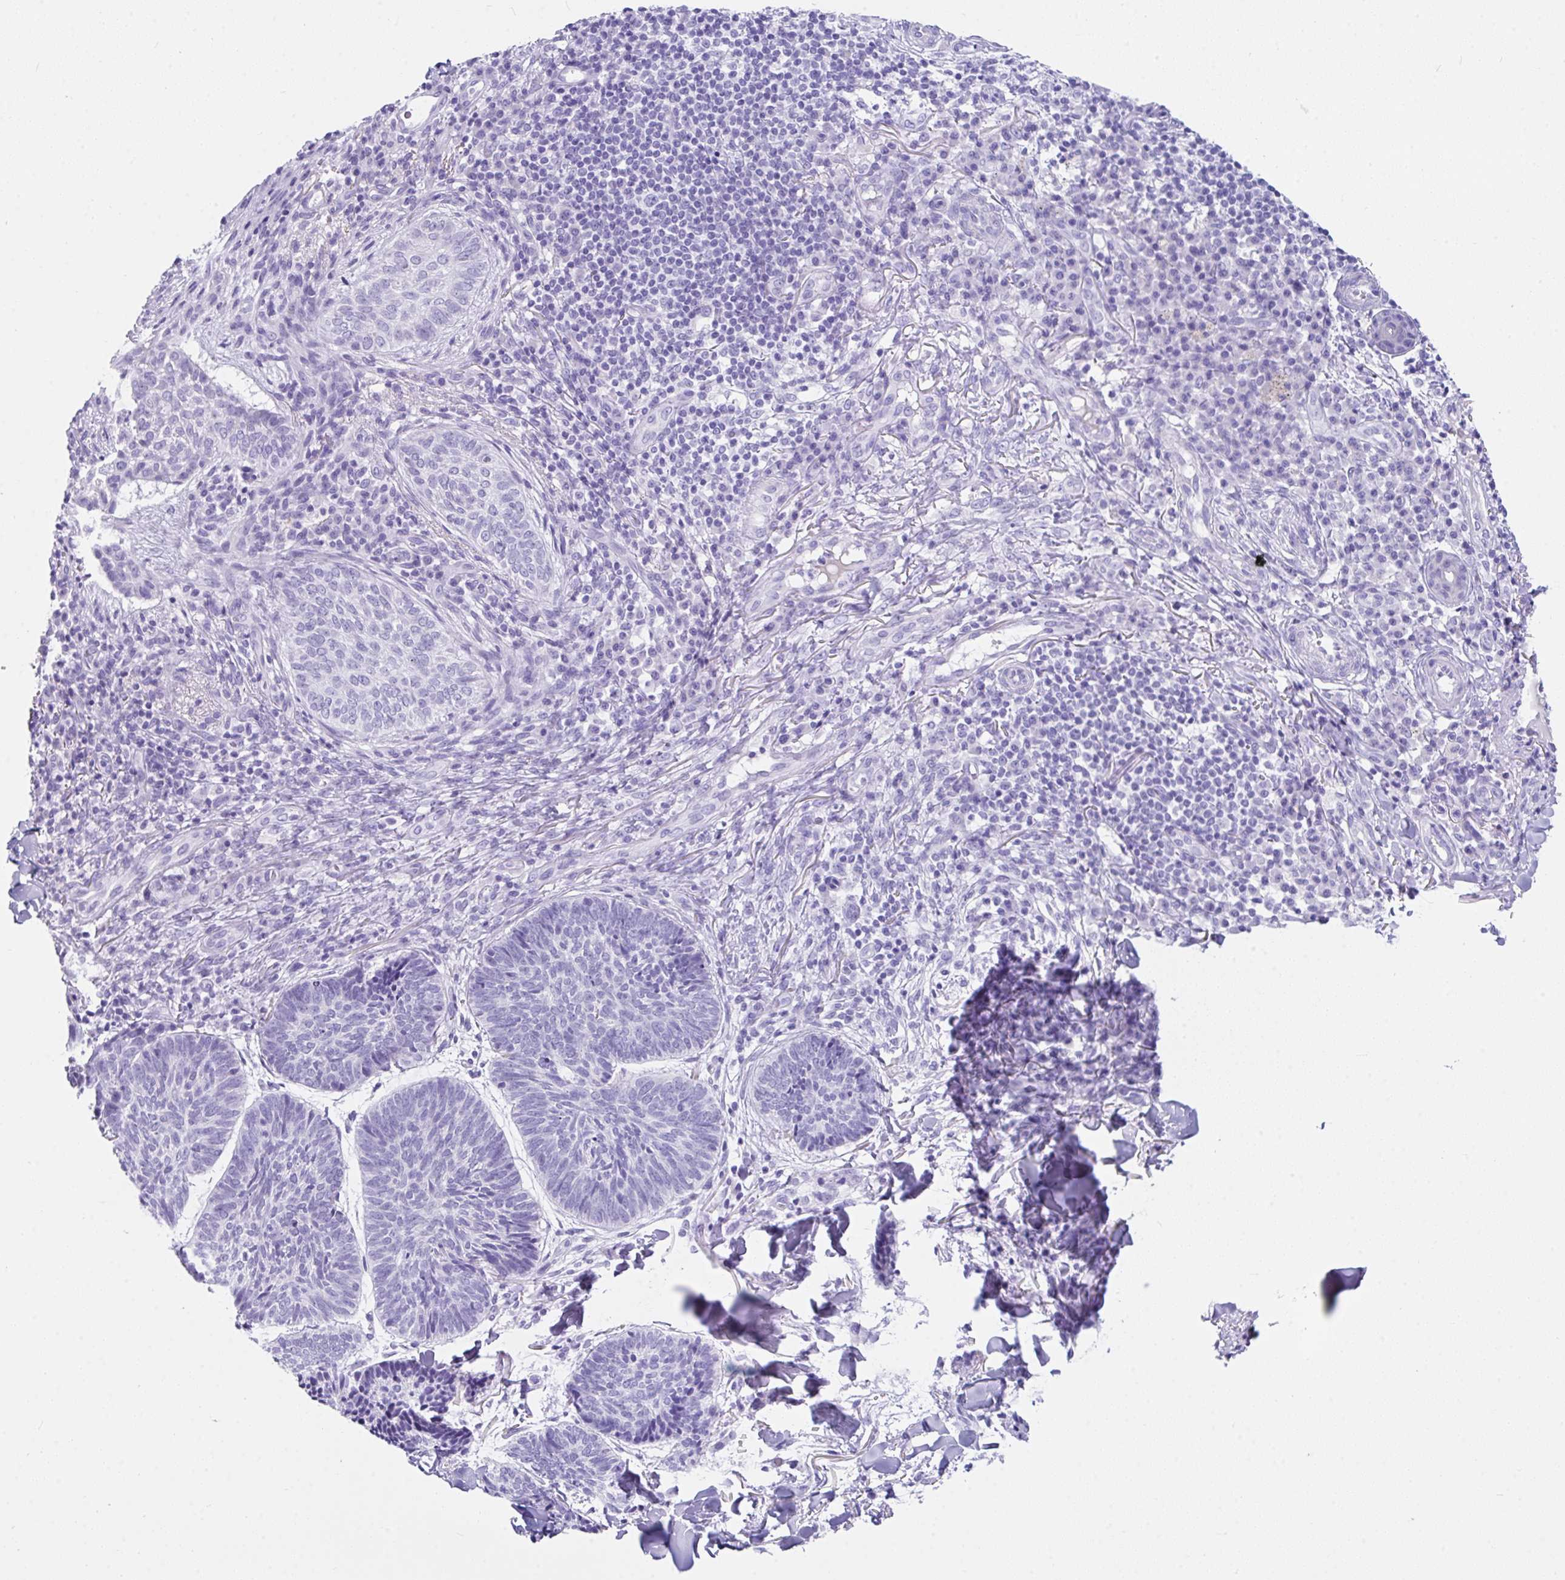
{"staining": {"intensity": "negative", "quantity": "none", "location": "none"}, "tissue": "skin cancer", "cell_type": "Tumor cells", "image_type": "cancer", "snomed": [{"axis": "morphology", "description": "Normal tissue, NOS"}, {"axis": "morphology", "description": "Basal cell carcinoma"}, {"axis": "topography", "description": "Skin"}], "caption": "The image shows no staining of tumor cells in skin basal cell carcinoma.", "gene": "LGALS4", "patient": {"sex": "male", "age": 50}}